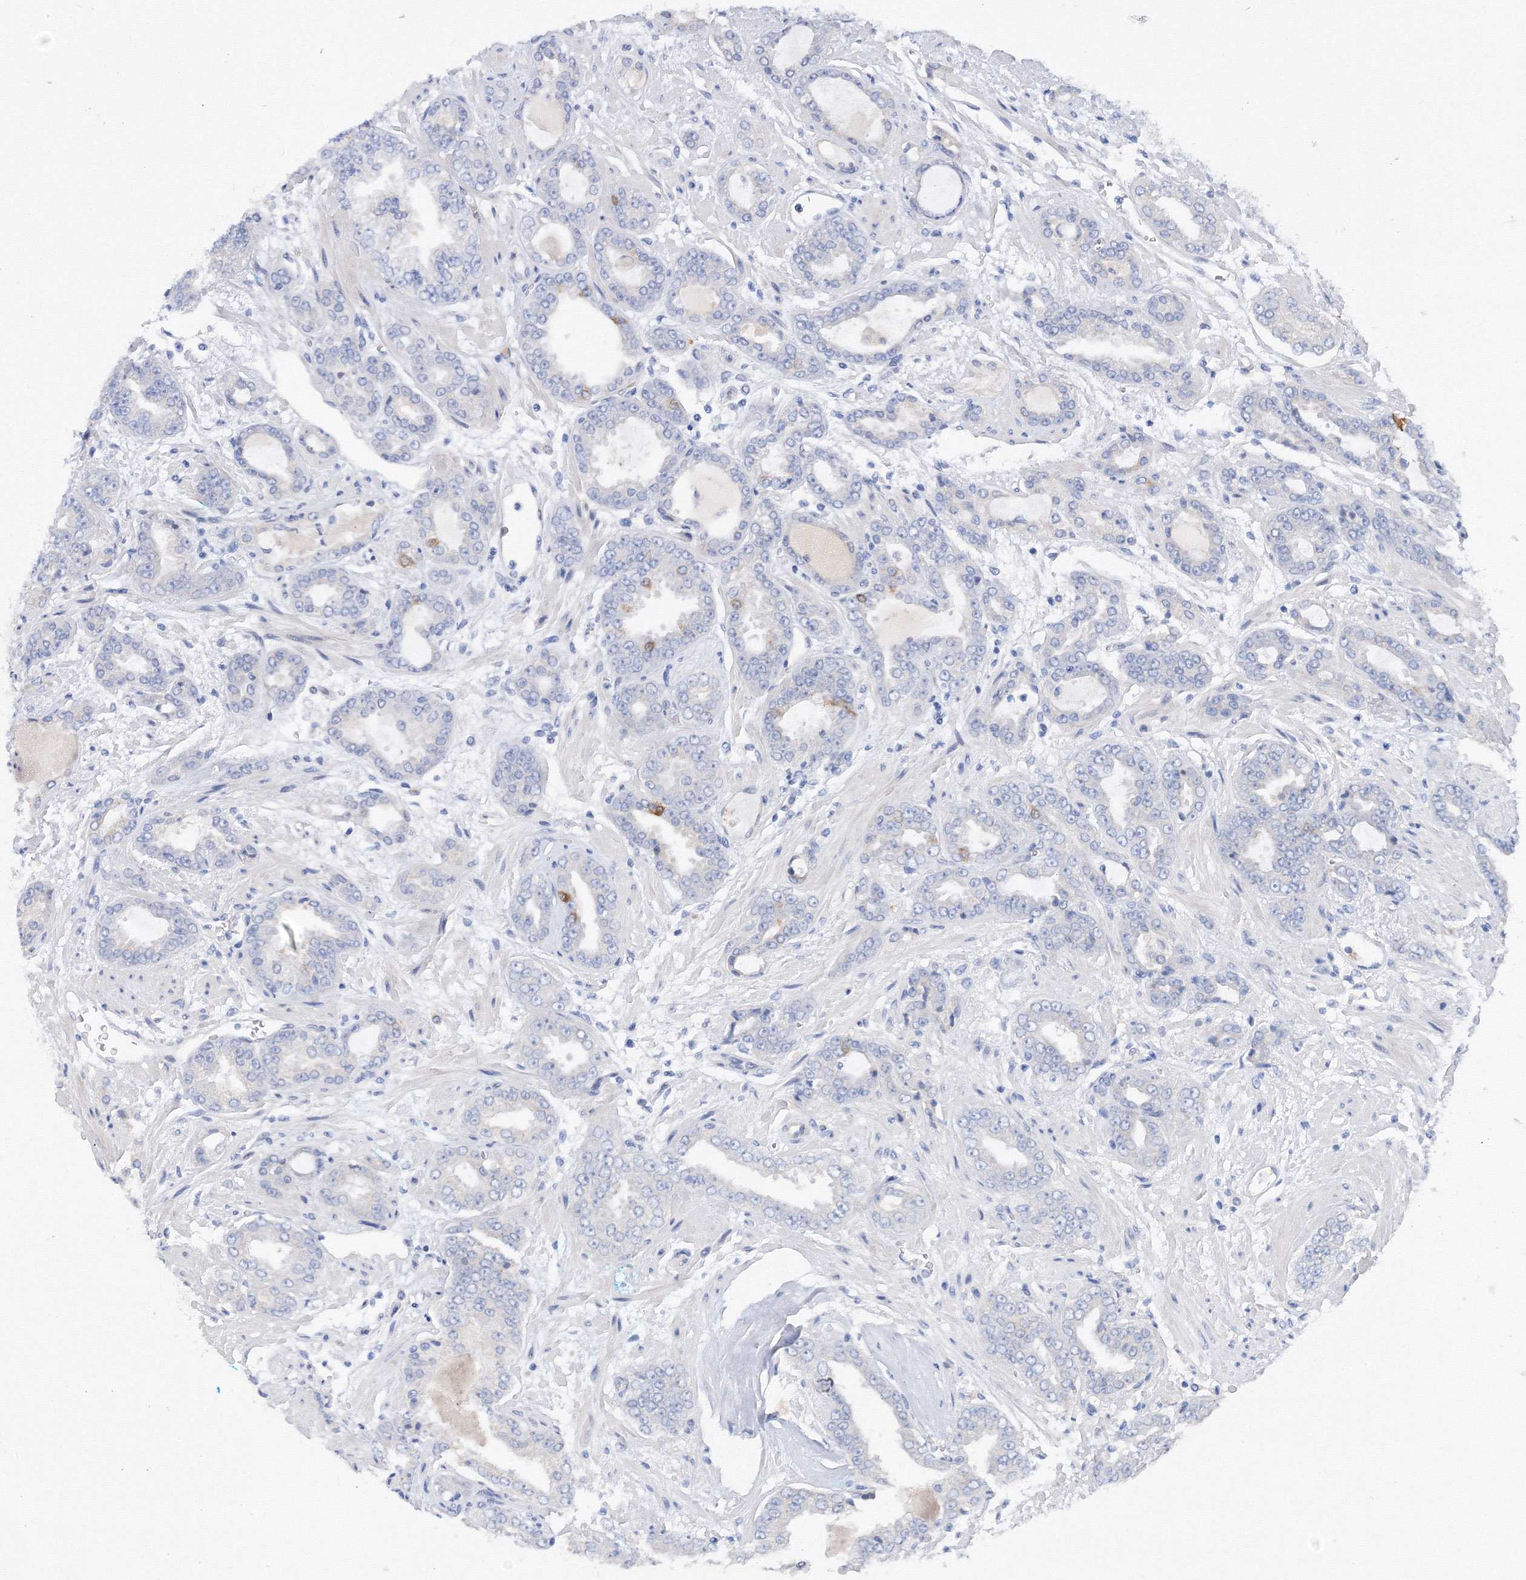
{"staining": {"intensity": "negative", "quantity": "none", "location": "none"}, "tissue": "prostate cancer", "cell_type": "Tumor cells", "image_type": "cancer", "snomed": [{"axis": "morphology", "description": "Adenocarcinoma, High grade"}, {"axis": "topography", "description": "Prostate"}], "caption": "A histopathology image of human high-grade adenocarcinoma (prostate) is negative for staining in tumor cells.", "gene": "TAMM41", "patient": {"sex": "male", "age": 71}}